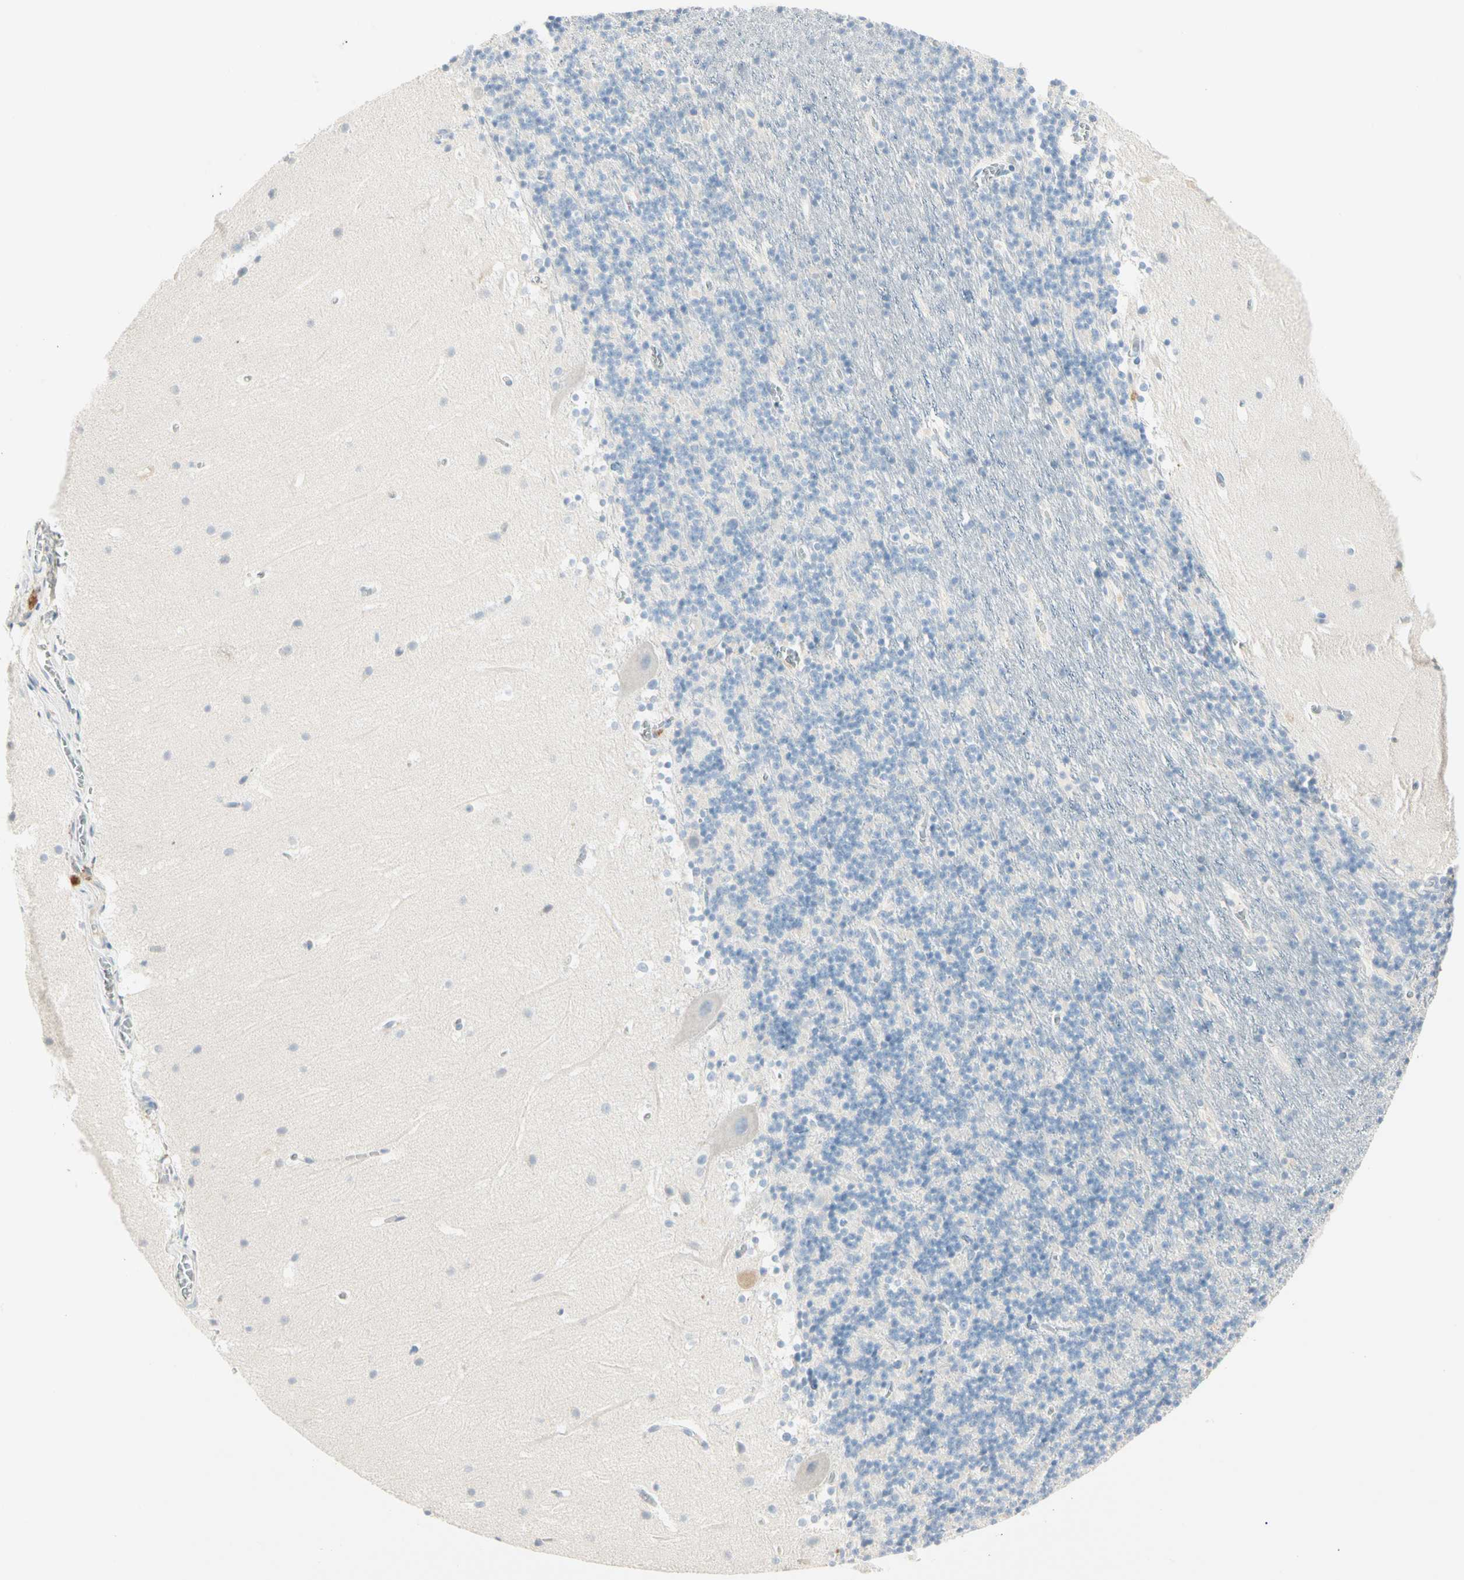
{"staining": {"intensity": "negative", "quantity": "none", "location": "none"}, "tissue": "cerebellum", "cell_type": "Cells in granular layer", "image_type": "normal", "snomed": [{"axis": "morphology", "description": "Normal tissue, NOS"}, {"axis": "topography", "description": "Cerebellum"}], "caption": "A high-resolution image shows immunohistochemistry (IHC) staining of normal cerebellum, which exhibits no significant positivity in cells in granular layer.", "gene": "ALDH18A1", "patient": {"sex": "male", "age": 45}}